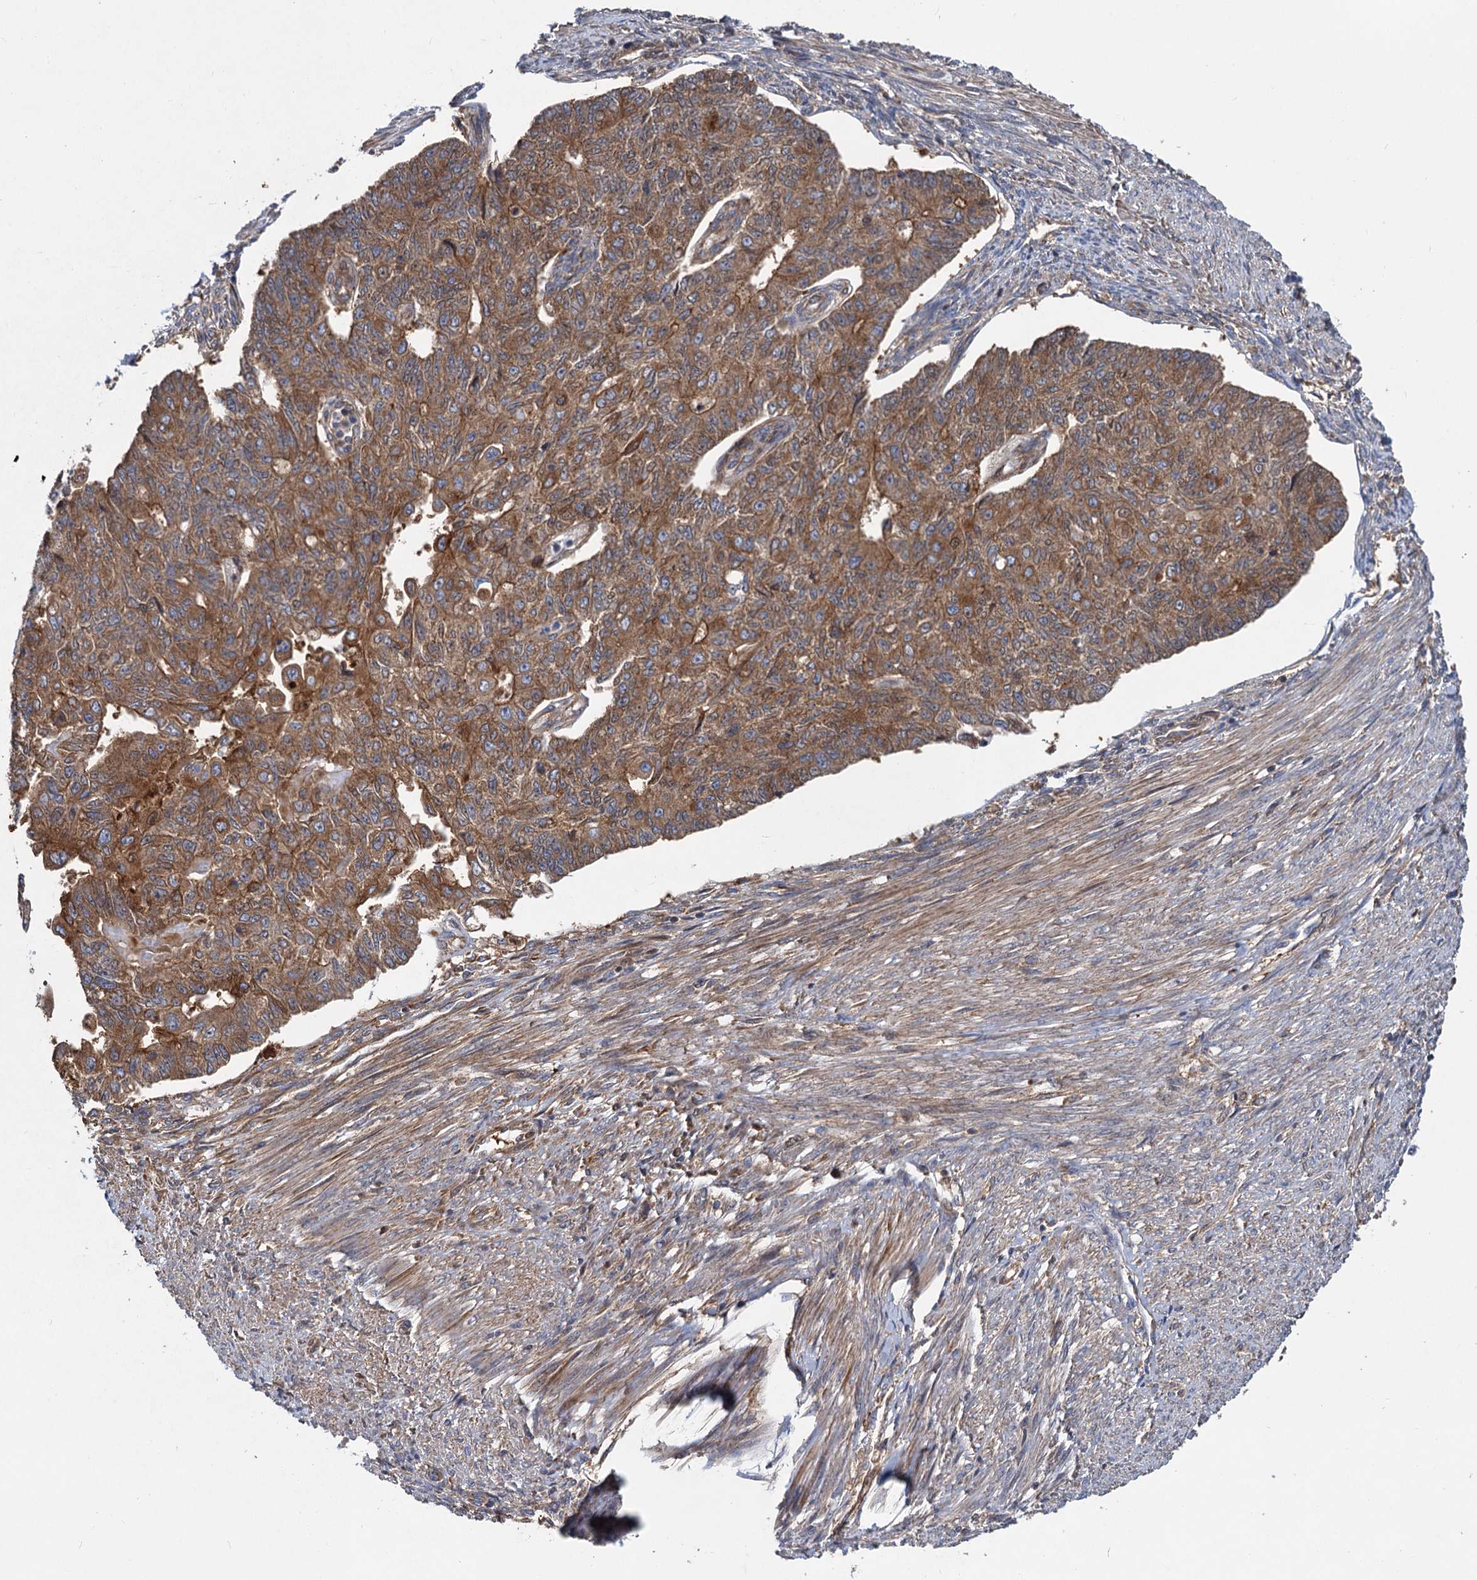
{"staining": {"intensity": "strong", "quantity": ">75%", "location": "cytoplasmic/membranous"}, "tissue": "endometrial cancer", "cell_type": "Tumor cells", "image_type": "cancer", "snomed": [{"axis": "morphology", "description": "Adenocarcinoma, NOS"}, {"axis": "topography", "description": "Endometrium"}], "caption": "Immunohistochemistry histopathology image of neoplastic tissue: endometrial cancer (adenocarcinoma) stained using immunohistochemistry shows high levels of strong protein expression localized specifically in the cytoplasmic/membranous of tumor cells, appearing as a cytoplasmic/membranous brown color.", "gene": "ALKBH7", "patient": {"sex": "female", "age": 32}}